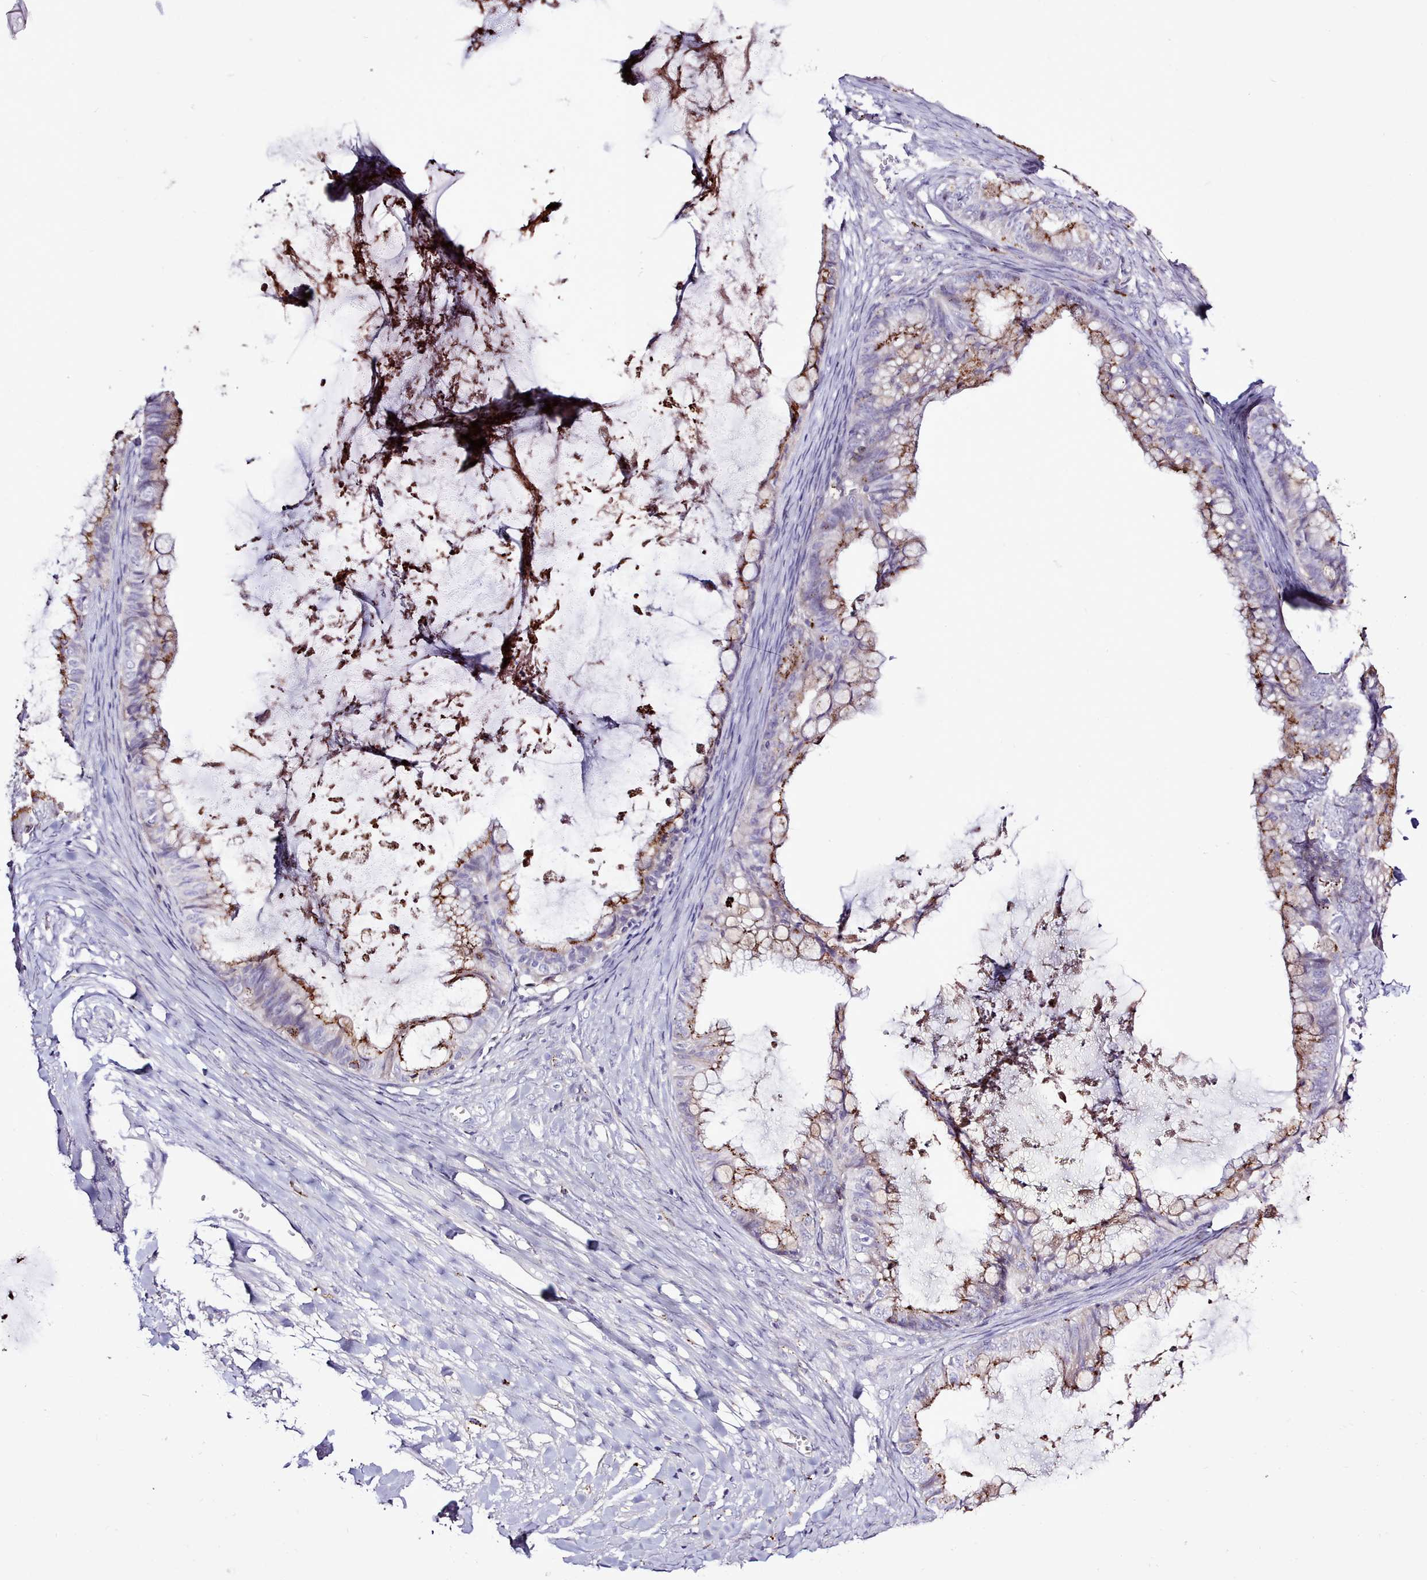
{"staining": {"intensity": "moderate", "quantity": "25%-75%", "location": "cytoplasmic/membranous"}, "tissue": "ovarian cancer", "cell_type": "Tumor cells", "image_type": "cancer", "snomed": [{"axis": "morphology", "description": "Cystadenocarcinoma, mucinous, NOS"}, {"axis": "topography", "description": "Ovary"}], "caption": "The histopathology image reveals immunohistochemical staining of ovarian mucinous cystadenocarcinoma. There is moderate cytoplasmic/membranous expression is seen in about 25%-75% of tumor cells.", "gene": "SRD5A1", "patient": {"sex": "female", "age": 35}}